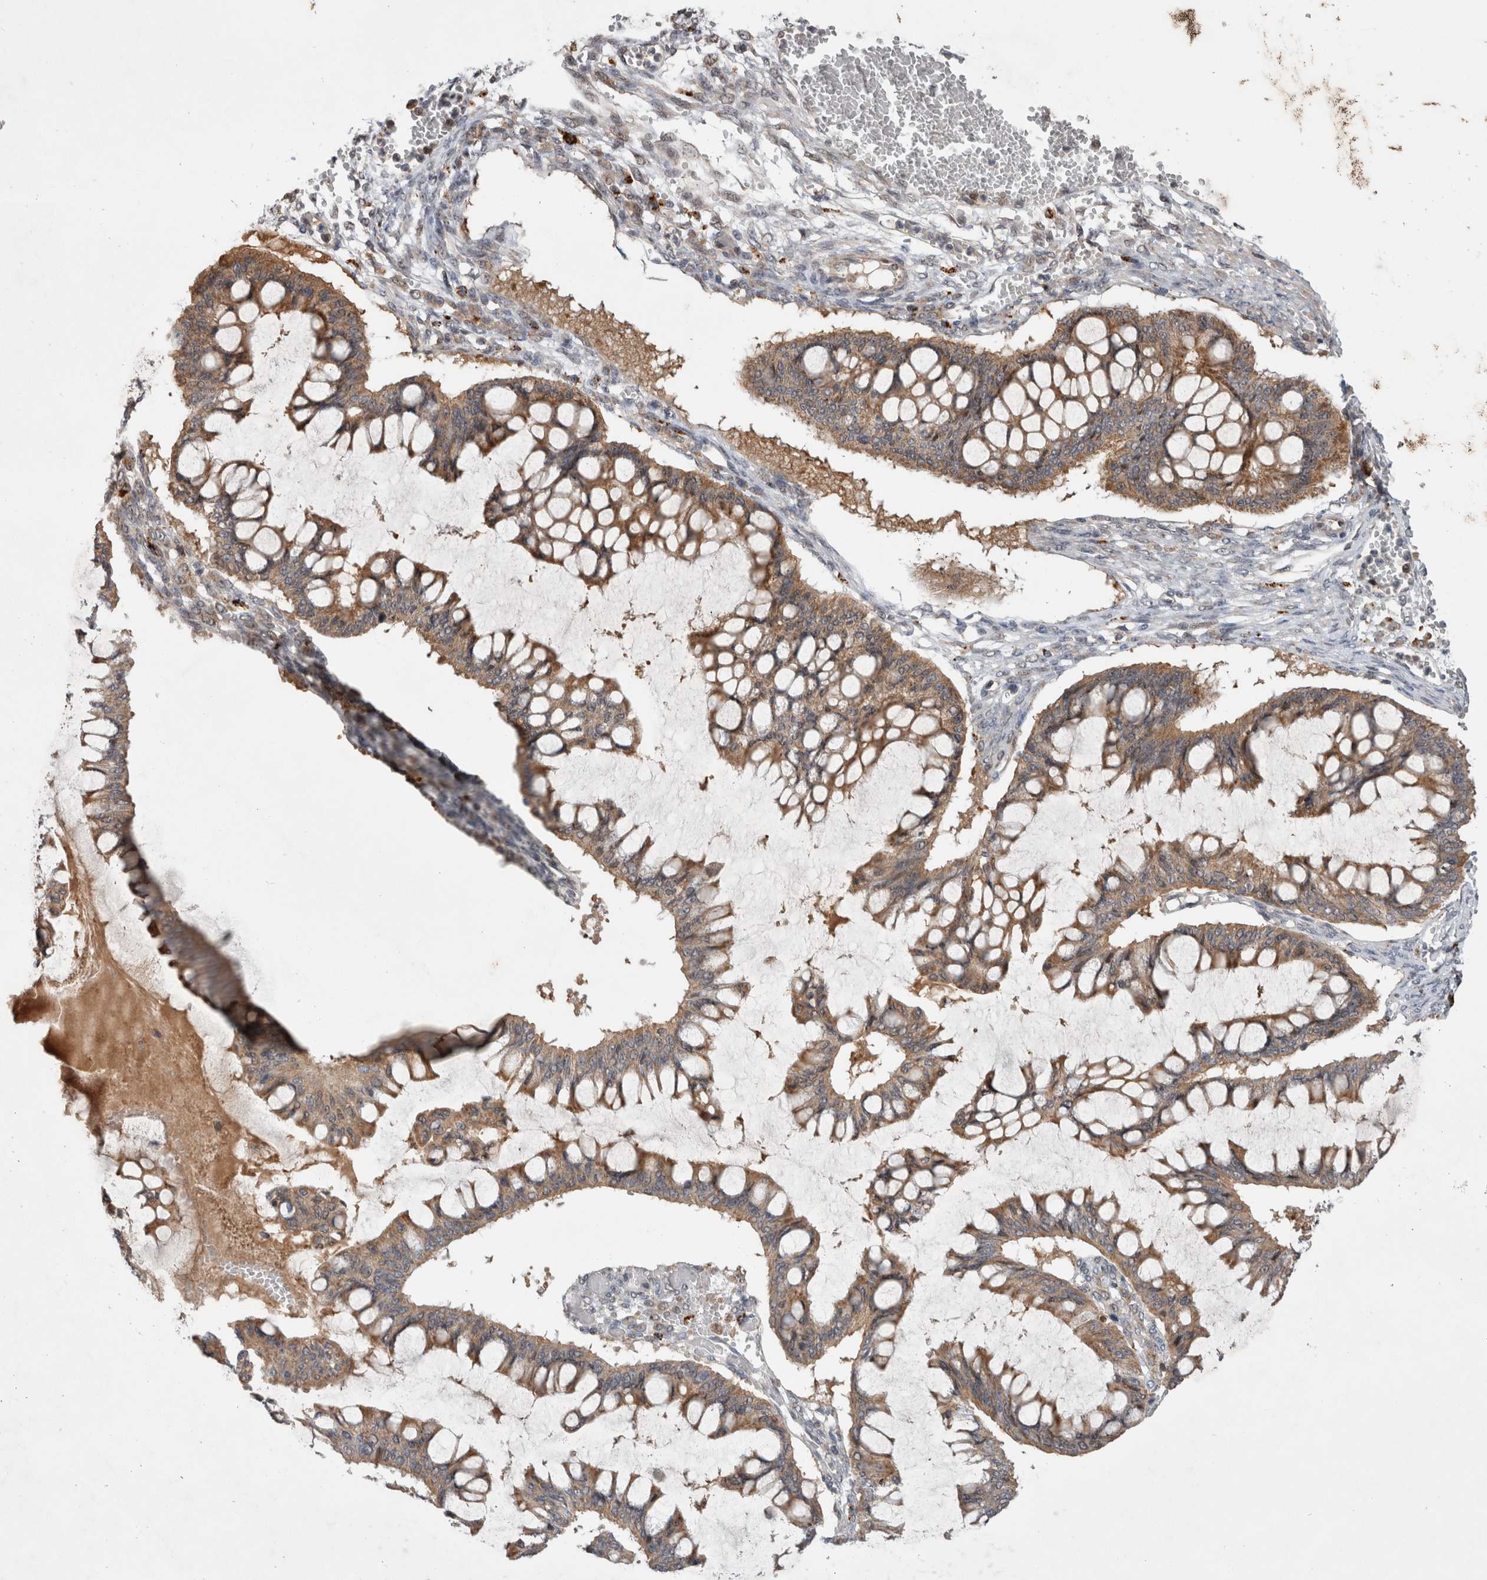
{"staining": {"intensity": "moderate", "quantity": ">75%", "location": "cytoplasmic/membranous"}, "tissue": "ovarian cancer", "cell_type": "Tumor cells", "image_type": "cancer", "snomed": [{"axis": "morphology", "description": "Cystadenocarcinoma, mucinous, NOS"}, {"axis": "topography", "description": "Ovary"}], "caption": "IHC (DAB (3,3'-diaminobenzidine)) staining of human mucinous cystadenocarcinoma (ovarian) shows moderate cytoplasmic/membranous protein staining in about >75% of tumor cells.", "gene": "MRPL37", "patient": {"sex": "female", "age": 73}}